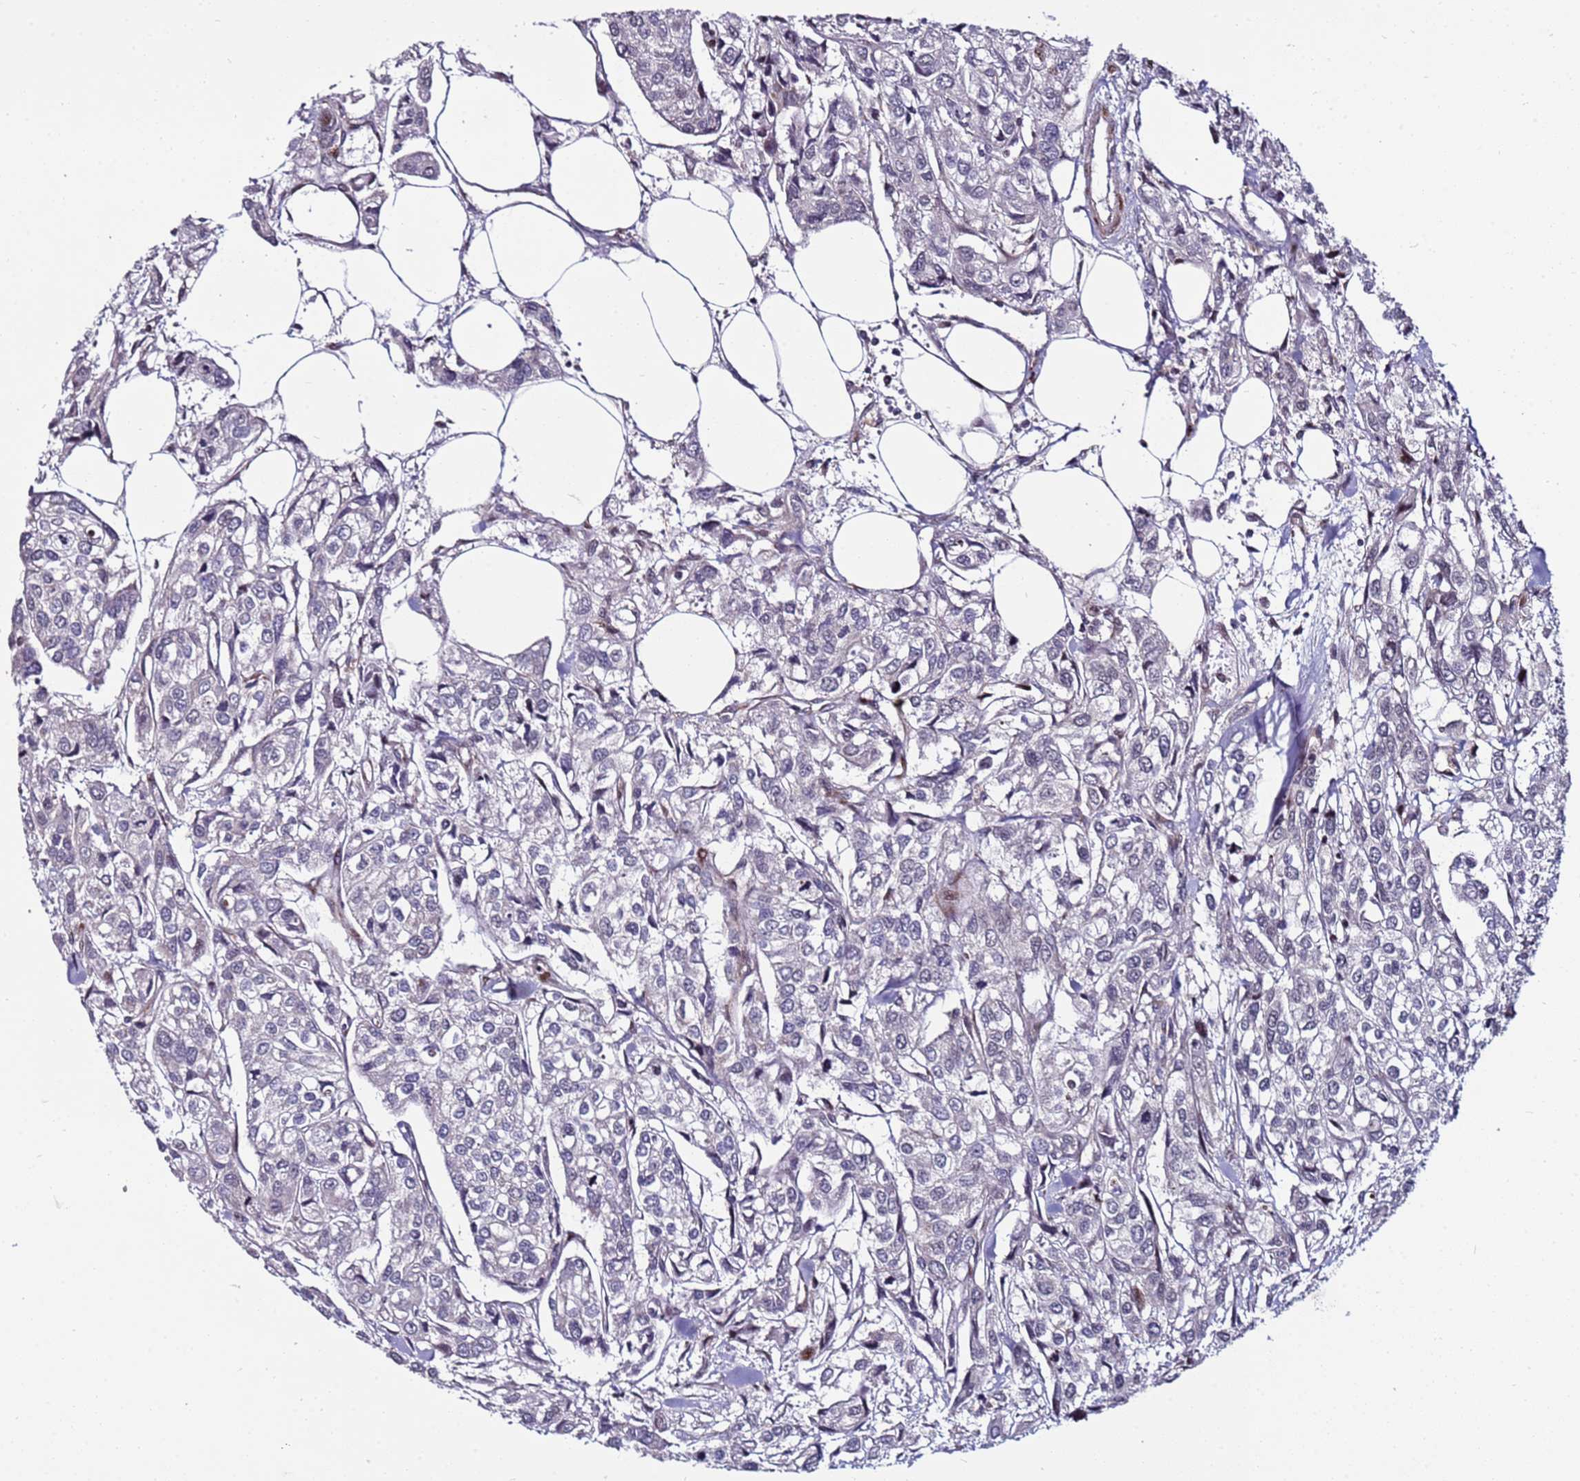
{"staining": {"intensity": "negative", "quantity": "none", "location": "none"}, "tissue": "urothelial cancer", "cell_type": "Tumor cells", "image_type": "cancer", "snomed": [{"axis": "morphology", "description": "Urothelial carcinoma, High grade"}, {"axis": "topography", "description": "Urinary bladder"}], "caption": "A photomicrograph of urothelial cancer stained for a protein demonstrates no brown staining in tumor cells.", "gene": "WBP11", "patient": {"sex": "male", "age": 67}}